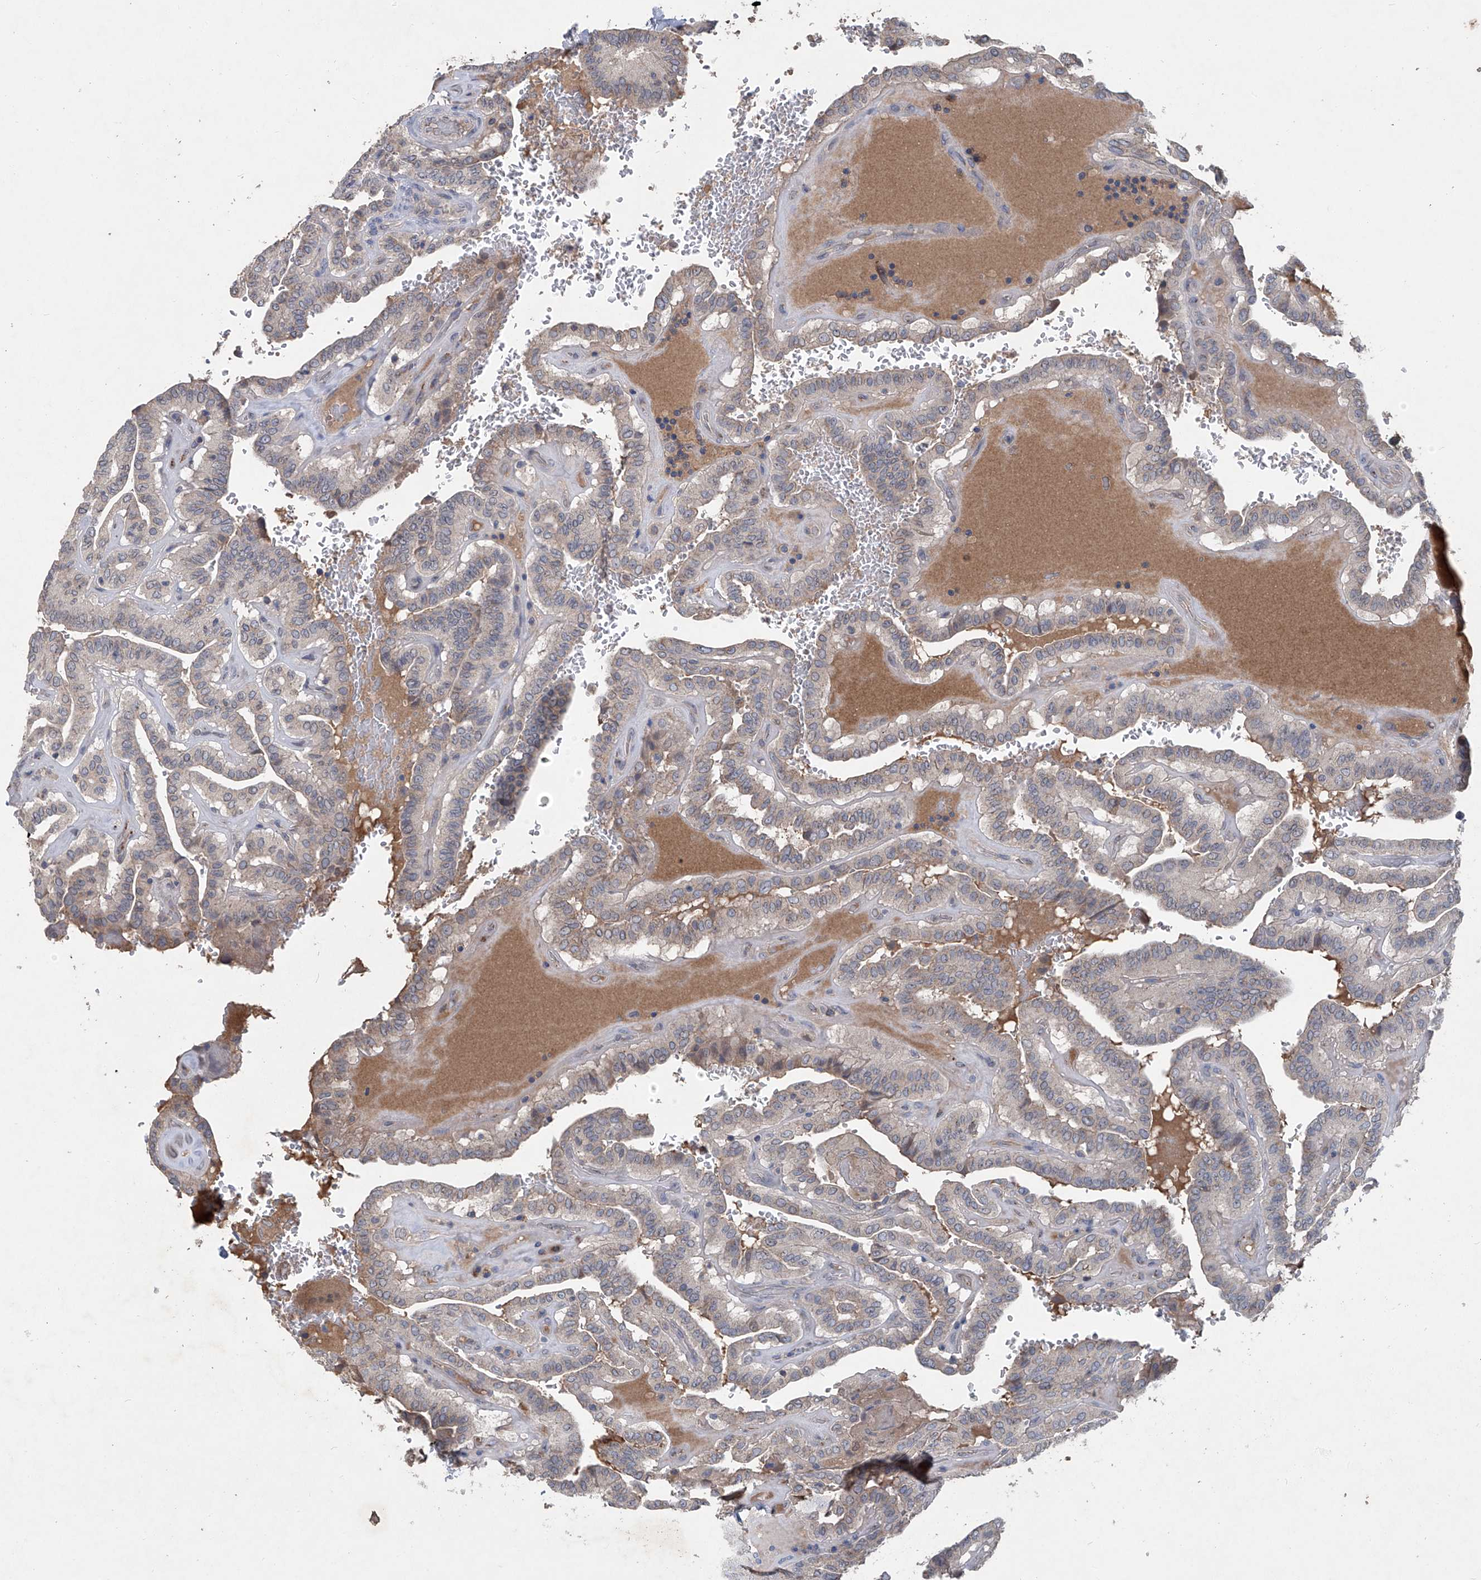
{"staining": {"intensity": "negative", "quantity": "none", "location": "none"}, "tissue": "thyroid cancer", "cell_type": "Tumor cells", "image_type": "cancer", "snomed": [{"axis": "morphology", "description": "Papillary adenocarcinoma, NOS"}, {"axis": "topography", "description": "Thyroid gland"}], "caption": "Immunohistochemistry of human thyroid cancer (papillary adenocarcinoma) displays no expression in tumor cells.", "gene": "PCSK5", "patient": {"sex": "male", "age": 77}}